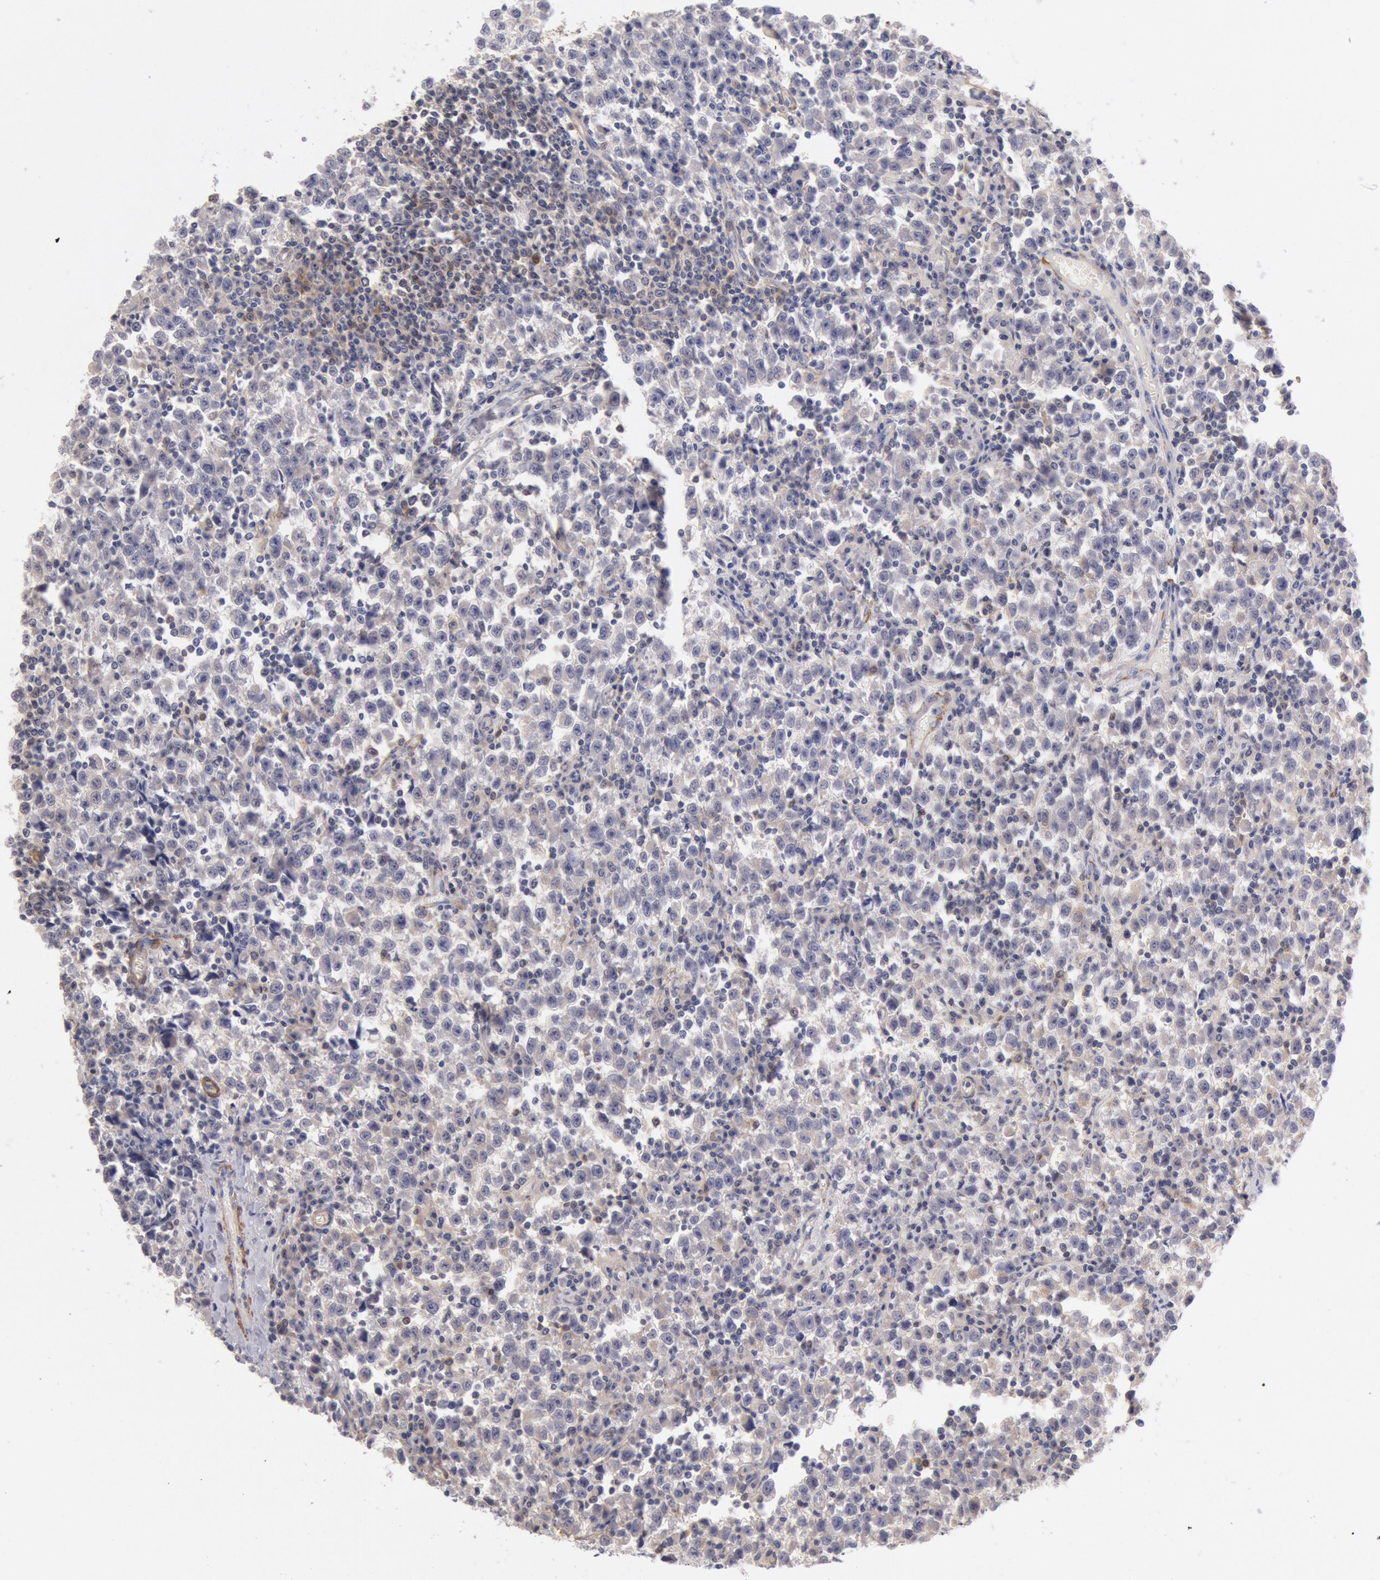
{"staining": {"intensity": "weak", "quantity": "<25%", "location": "cytoplasmic/membranous"}, "tissue": "testis cancer", "cell_type": "Tumor cells", "image_type": "cancer", "snomed": [{"axis": "morphology", "description": "Seminoma, NOS"}, {"axis": "topography", "description": "Testis"}], "caption": "This histopathology image is of testis seminoma stained with IHC to label a protein in brown with the nuclei are counter-stained blue. There is no positivity in tumor cells. (DAB (3,3'-diaminobenzidine) immunohistochemistry (IHC) with hematoxylin counter stain).", "gene": "TMED8", "patient": {"sex": "male", "age": 35}}